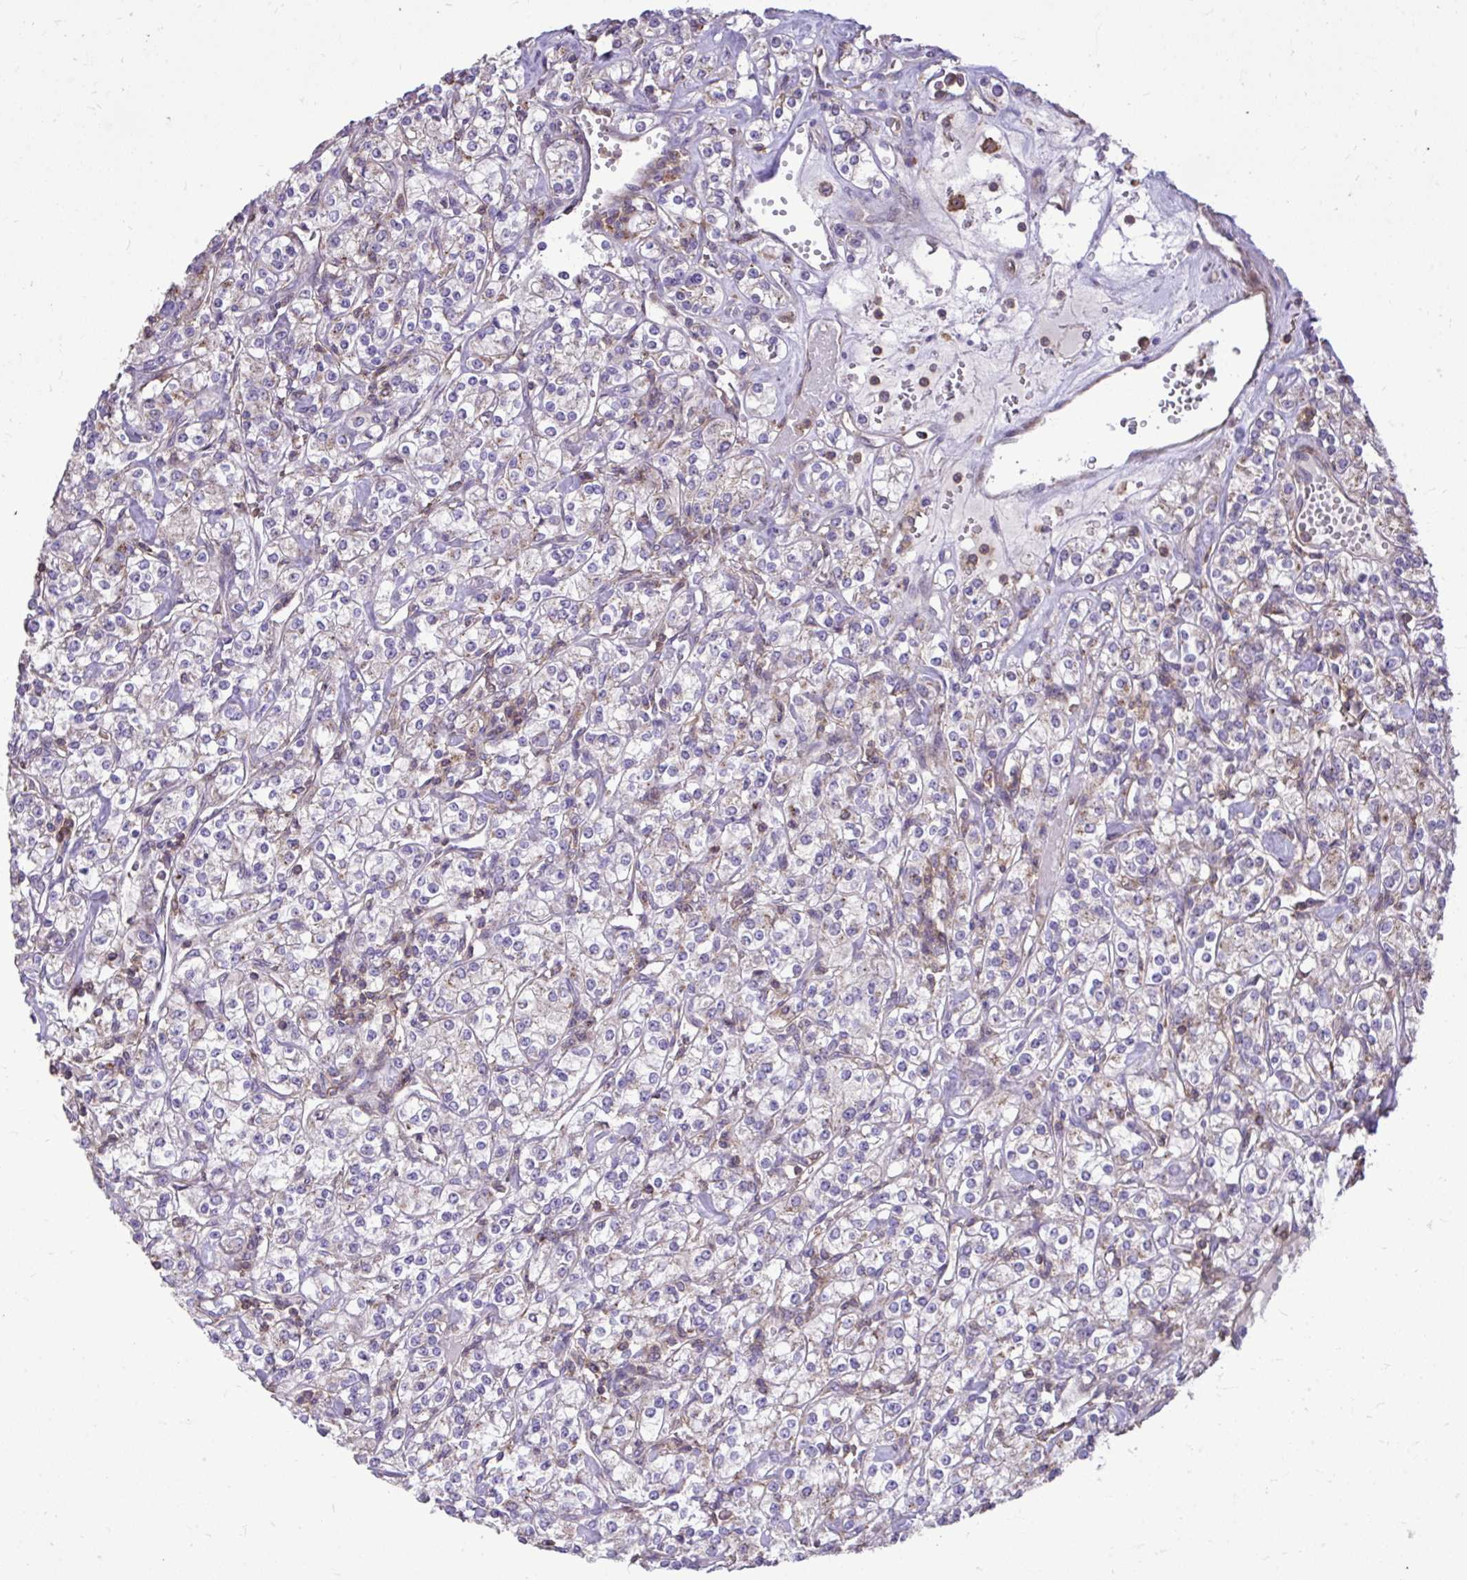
{"staining": {"intensity": "weak", "quantity": "<25%", "location": "cytoplasmic/membranous"}, "tissue": "renal cancer", "cell_type": "Tumor cells", "image_type": "cancer", "snomed": [{"axis": "morphology", "description": "Adenocarcinoma, NOS"}, {"axis": "topography", "description": "Kidney"}], "caption": "Image shows no protein staining in tumor cells of renal cancer (adenocarcinoma) tissue.", "gene": "IGFL2", "patient": {"sex": "male", "age": 77}}